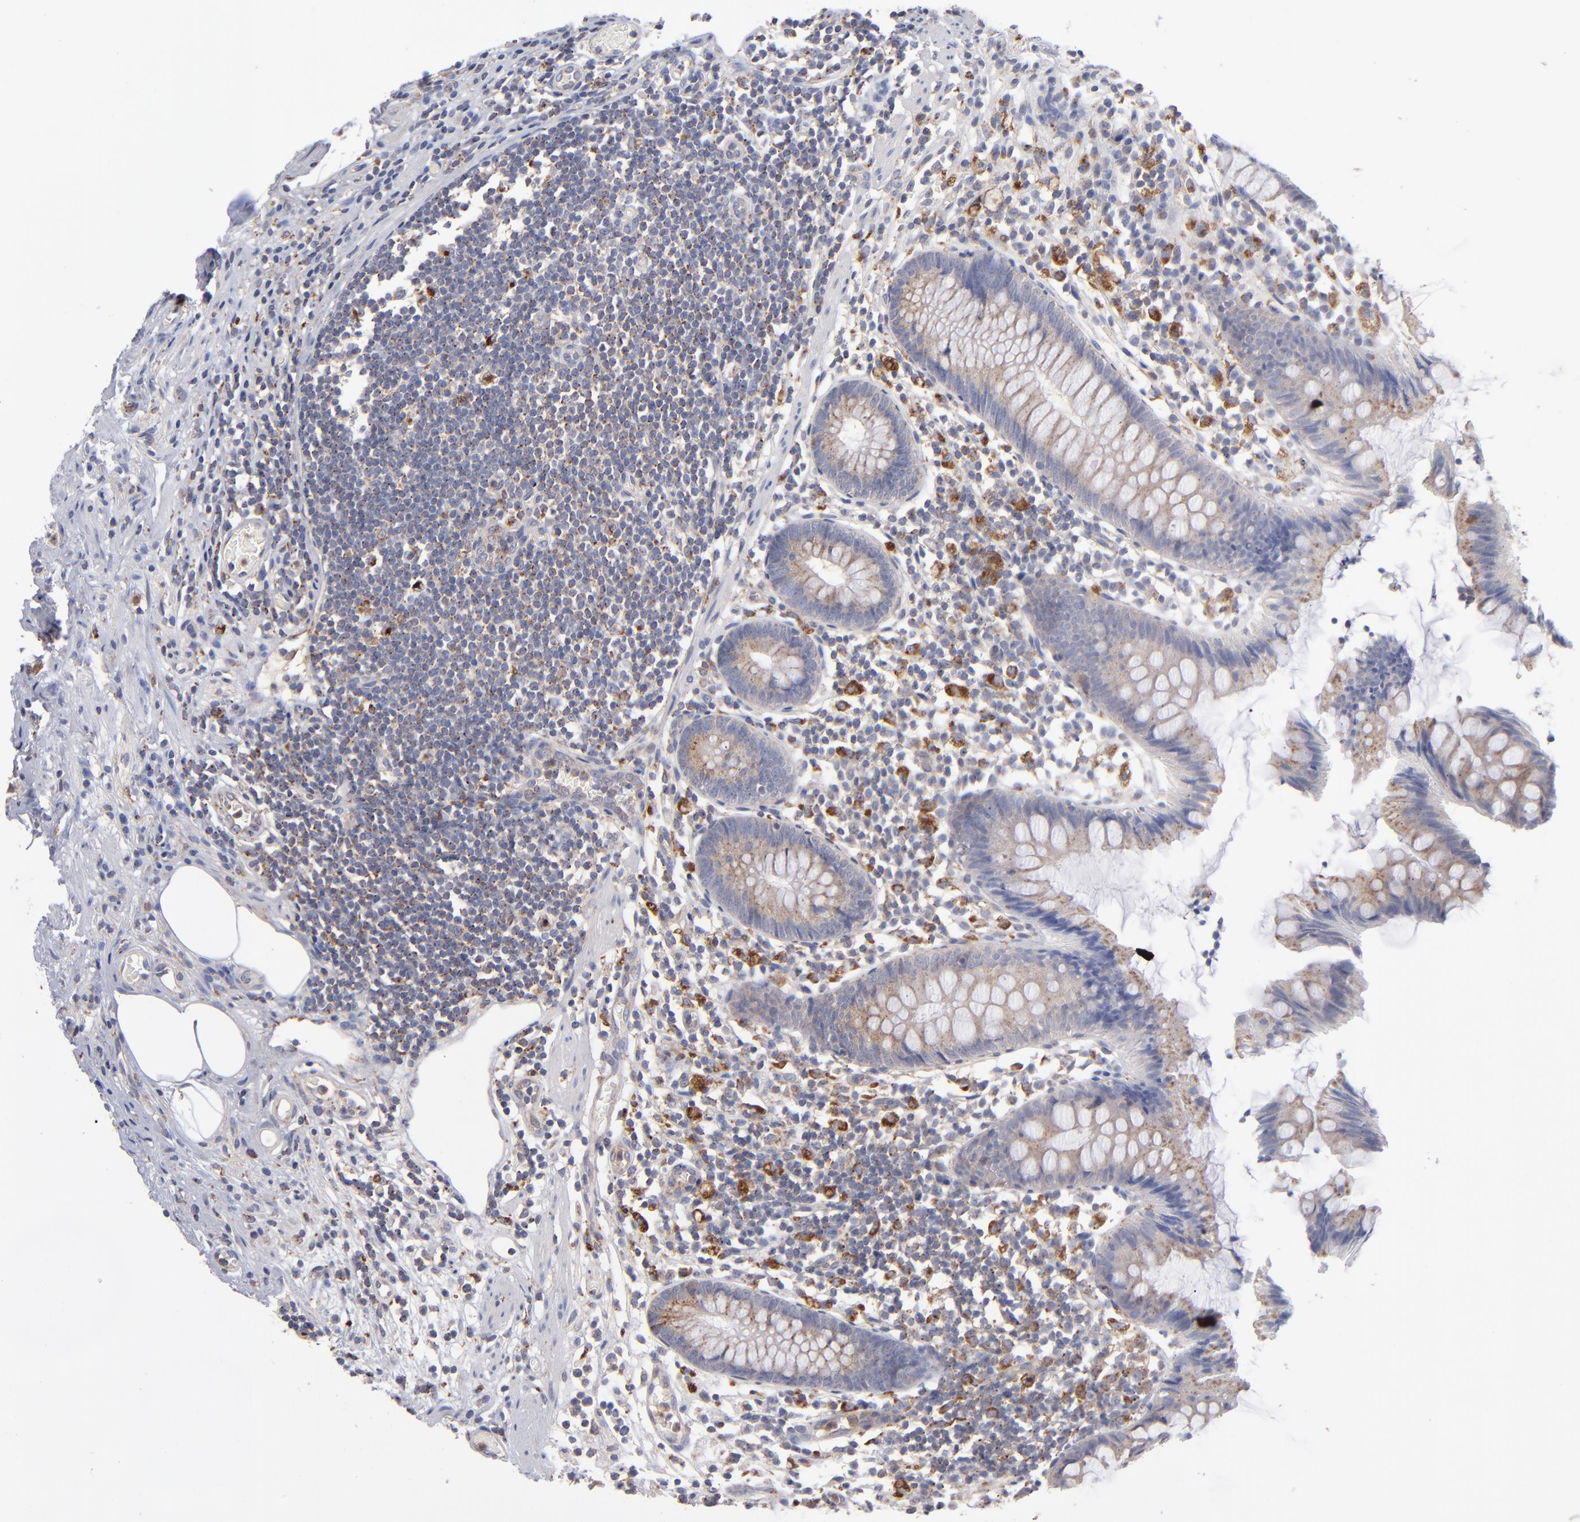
{"staining": {"intensity": "weak", "quantity": "25%-75%", "location": "cytoplasmic/membranous"}, "tissue": "appendix", "cell_type": "Glandular cells", "image_type": "normal", "snomed": [{"axis": "morphology", "description": "Normal tissue, NOS"}, {"axis": "topography", "description": "Appendix"}], "caption": "Glandular cells reveal weak cytoplasmic/membranous expression in about 25%-75% of cells in unremarkable appendix. The protein of interest is stained brown, and the nuclei are stained in blue (DAB IHC with brightfield microscopy, high magnification).", "gene": "RRAGA", "patient": {"sex": "male", "age": 38}}